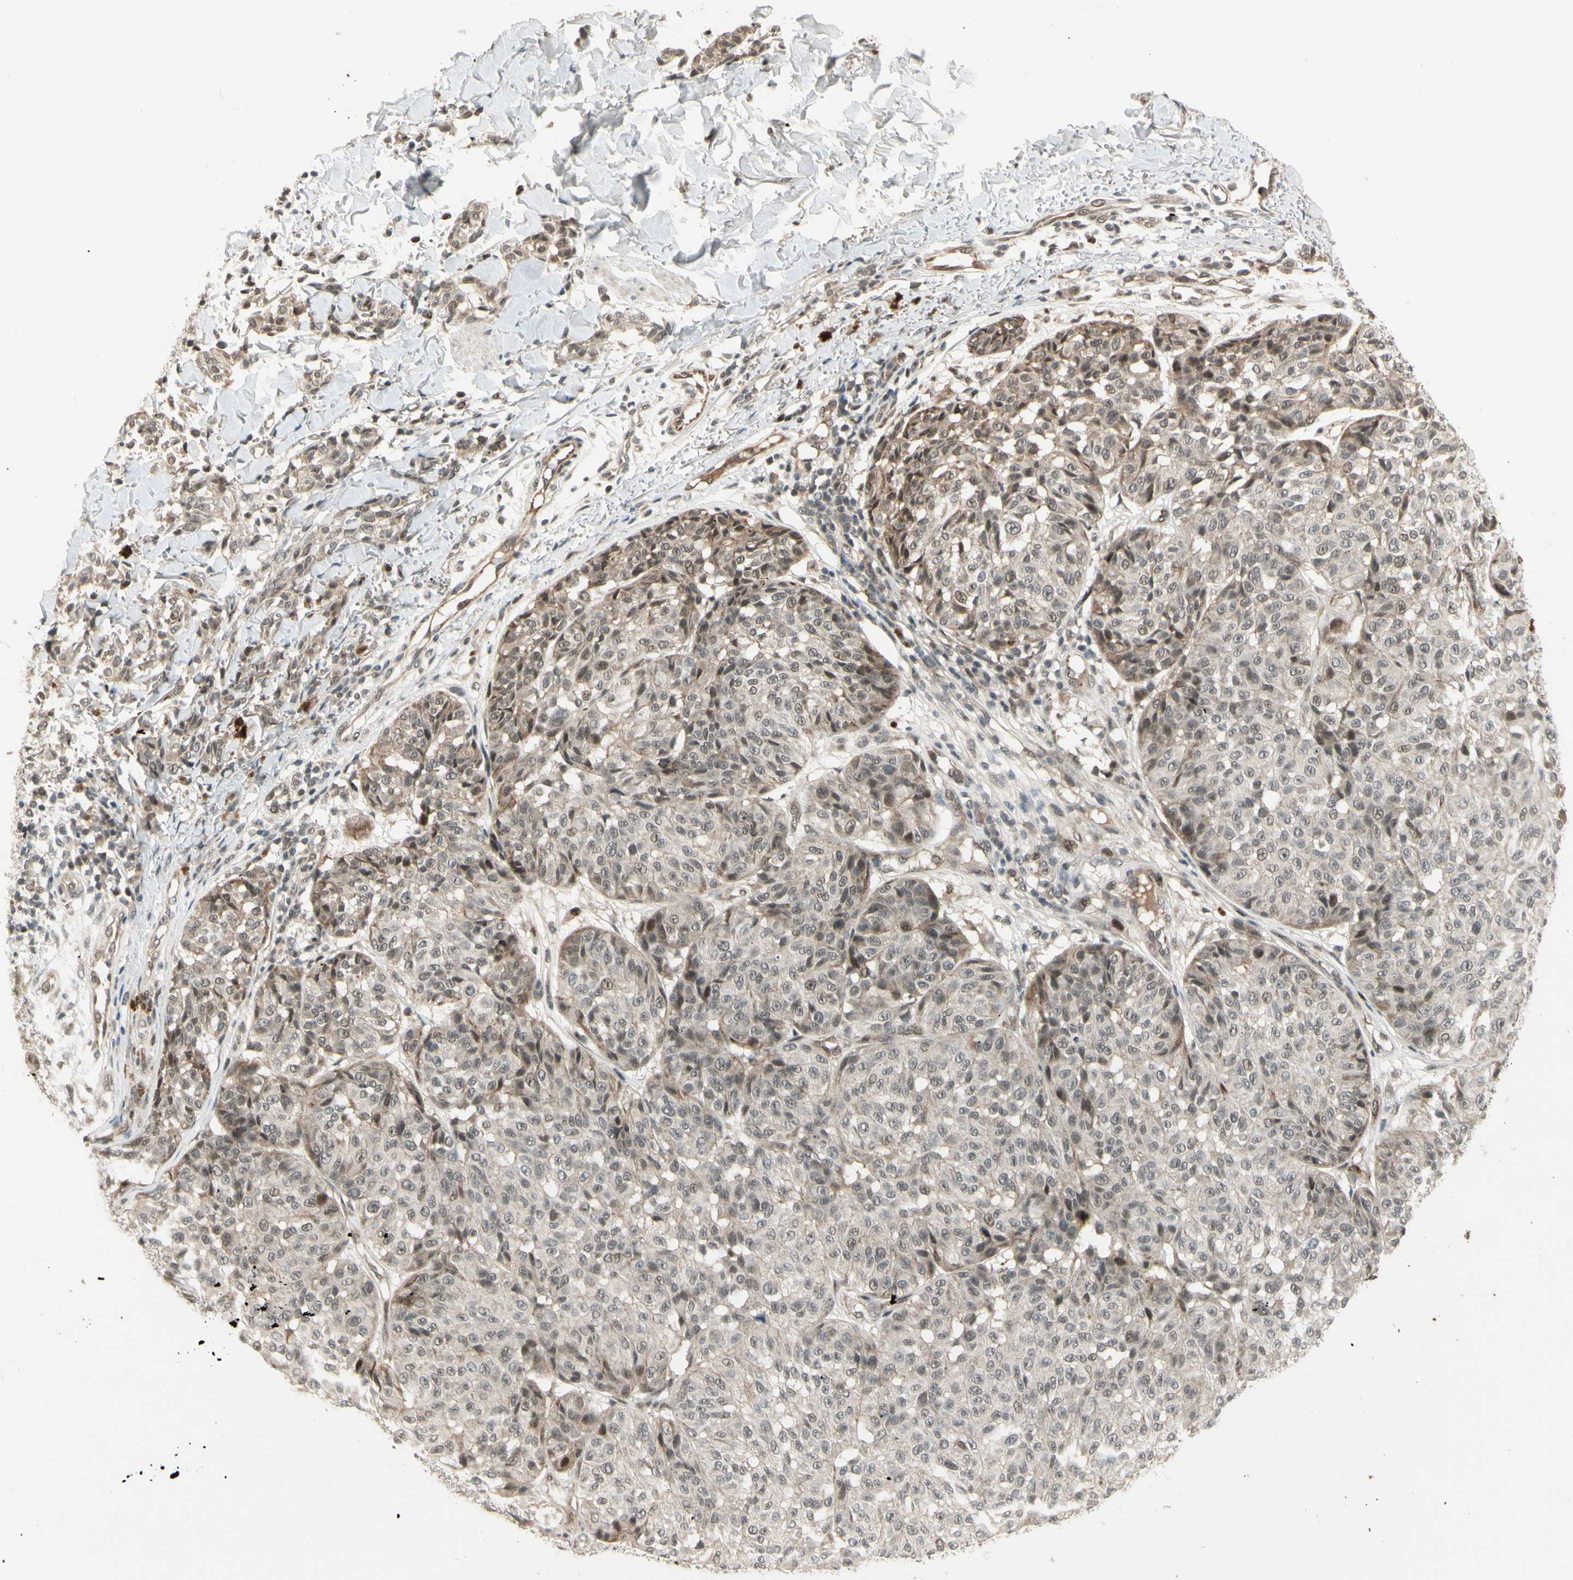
{"staining": {"intensity": "weak", "quantity": "<25%", "location": "cytoplasmic/membranous,nuclear"}, "tissue": "melanoma", "cell_type": "Tumor cells", "image_type": "cancer", "snomed": [{"axis": "morphology", "description": "Malignant melanoma, NOS"}, {"axis": "topography", "description": "Skin"}], "caption": "IHC micrograph of neoplastic tissue: malignant melanoma stained with DAB (3,3'-diaminobenzidine) shows no significant protein positivity in tumor cells.", "gene": "CDK11A", "patient": {"sex": "female", "age": 46}}